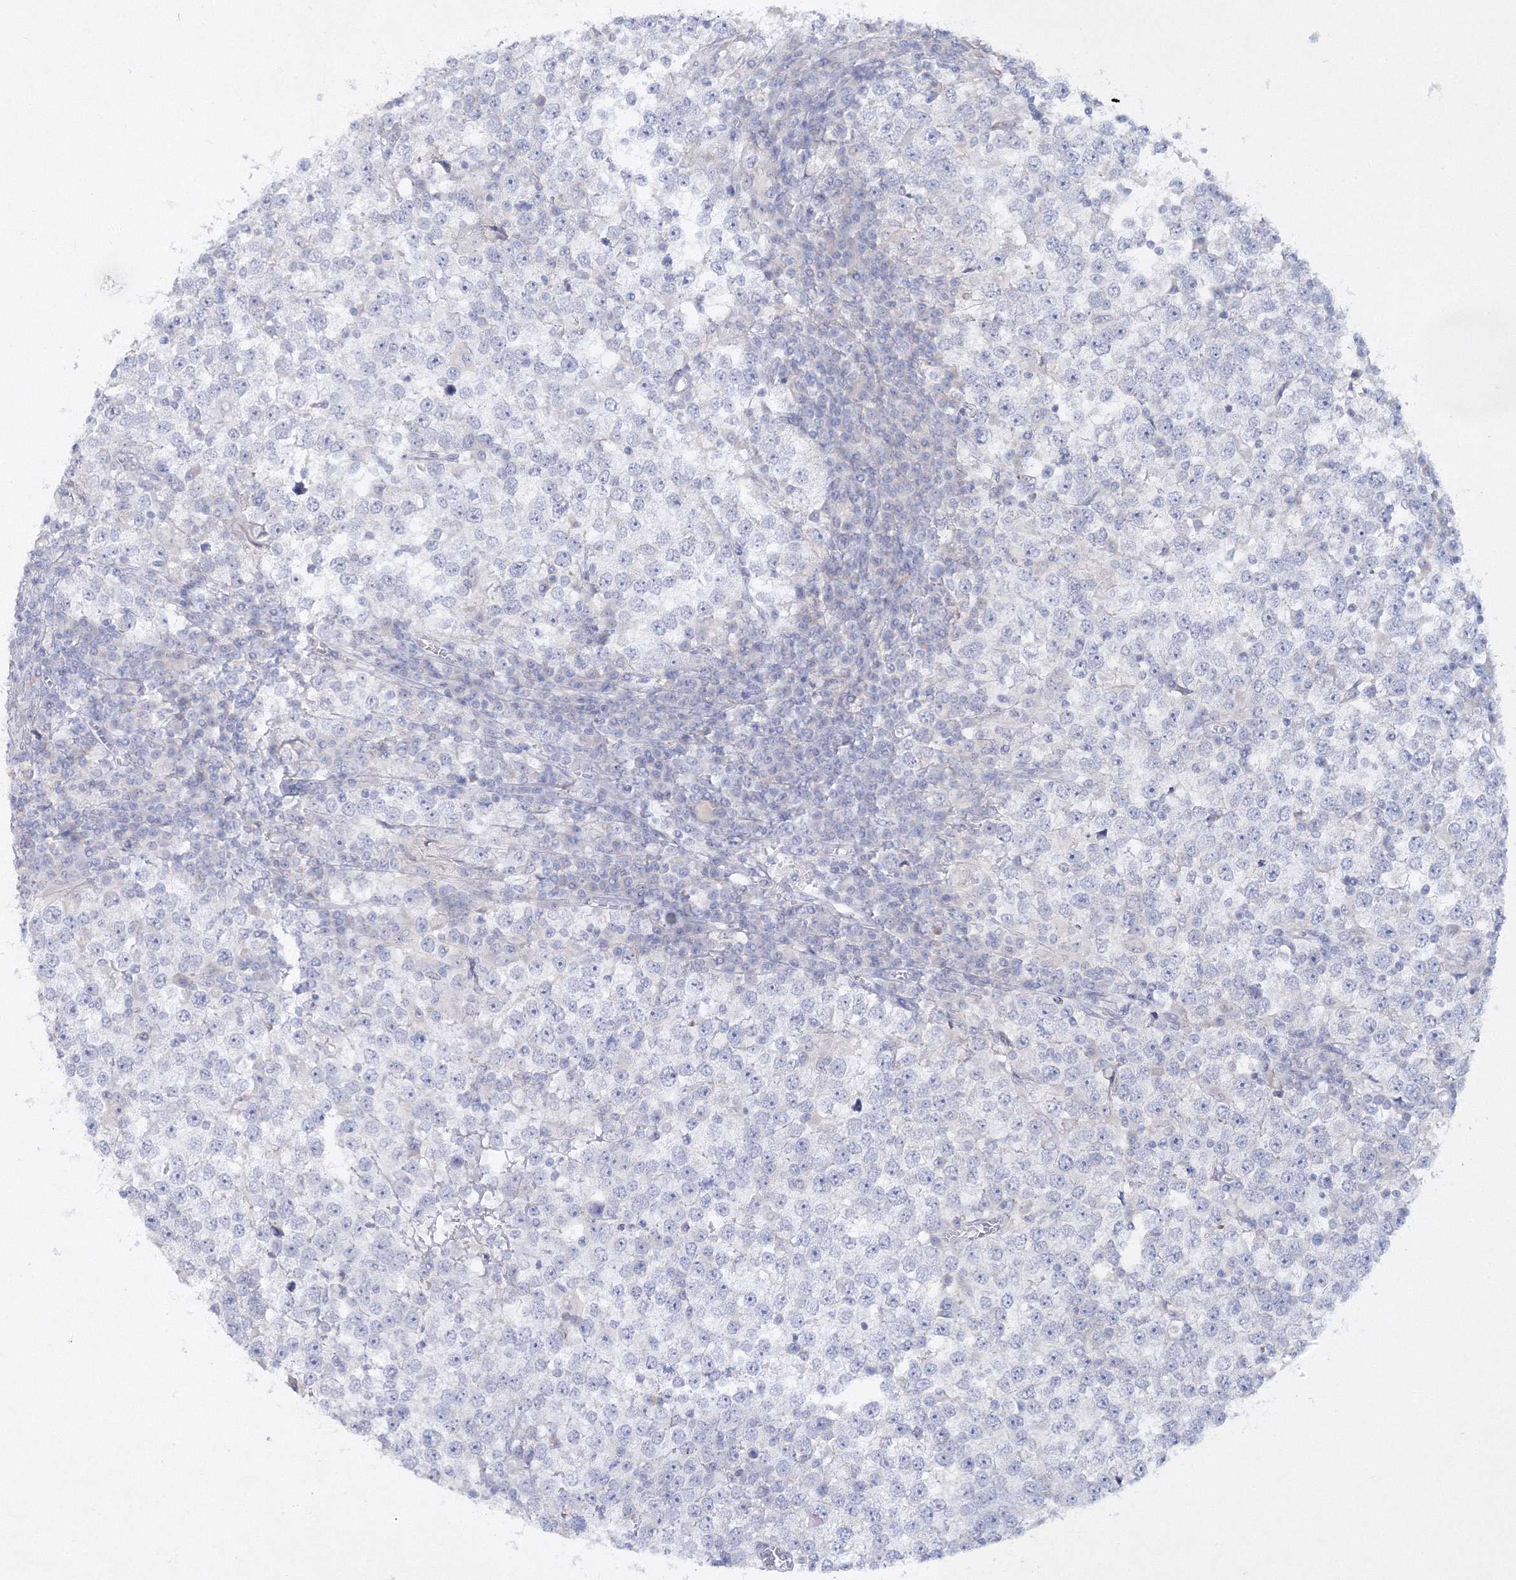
{"staining": {"intensity": "negative", "quantity": "none", "location": "none"}, "tissue": "testis cancer", "cell_type": "Tumor cells", "image_type": "cancer", "snomed": [{"axis": "morphology", "description": "Seminoma, NOS"}, {"axis": "topography", "description": "Testis"}], "caption": "Seminoma (testis) stained for a protein using IHC displays no positivity tumor cells.", "gene": "NEU4", "patient": {"sex": "male", "age": 65}}